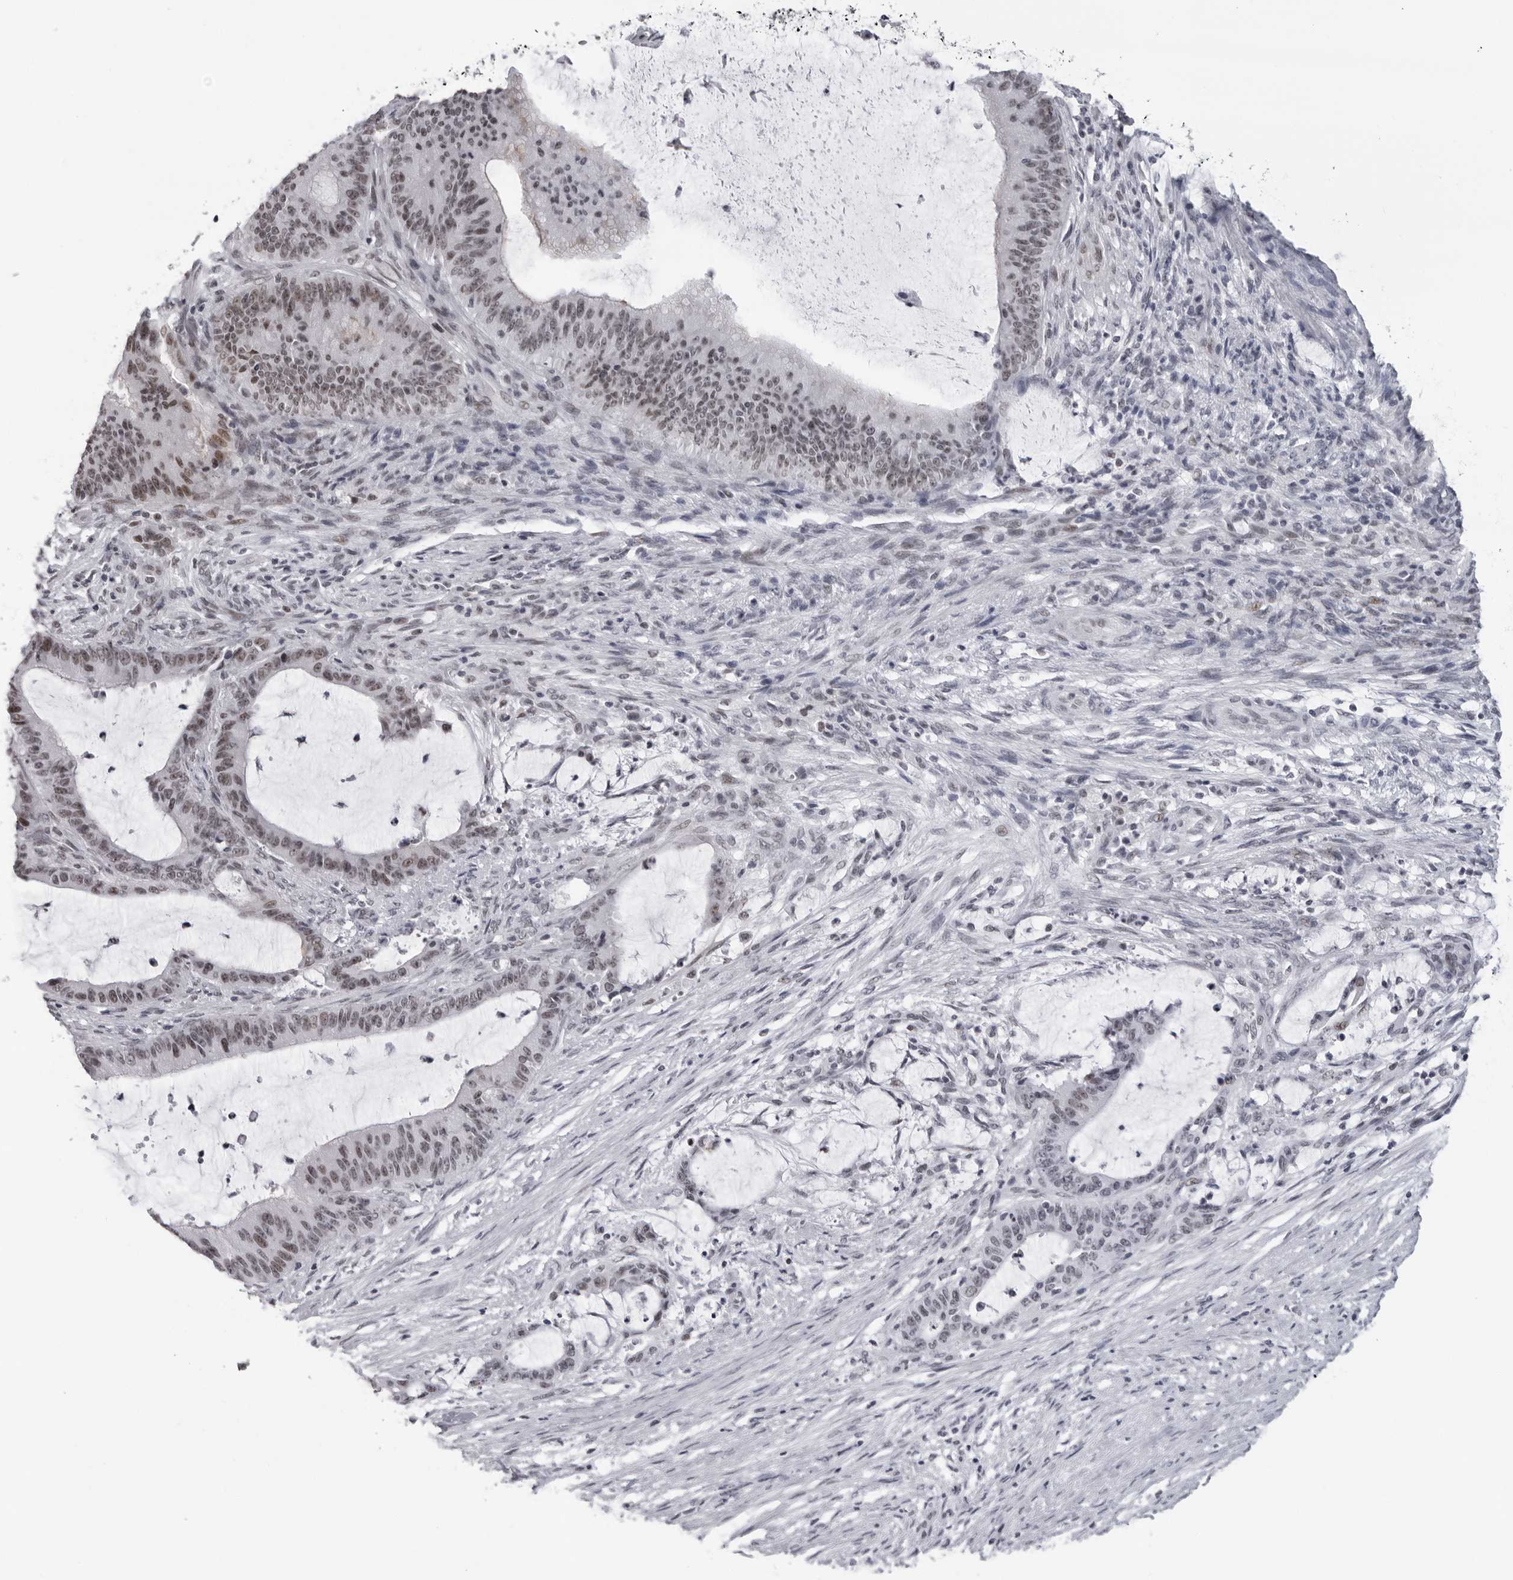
{"staining": {"intensity": "weak", "quantity": ">75%", "location": "nuclear"}, "tissue": "liver cancer", "cell_type": "Tumor cells", "image_type": "cancer", "snomed": [{"axis": "morphology", "description": "Cholangiocarcinoma"}, {"axis": "topography", "description": "Liver"}], "caption": "Immunohistochemical staining of cholangiocarcinoma (liver) demonstrates low levels of weak nuclear protein staining in about >75% of tumor cells.", "gene": "ESPN", "patient": {"sex": "female", "age": 73}}